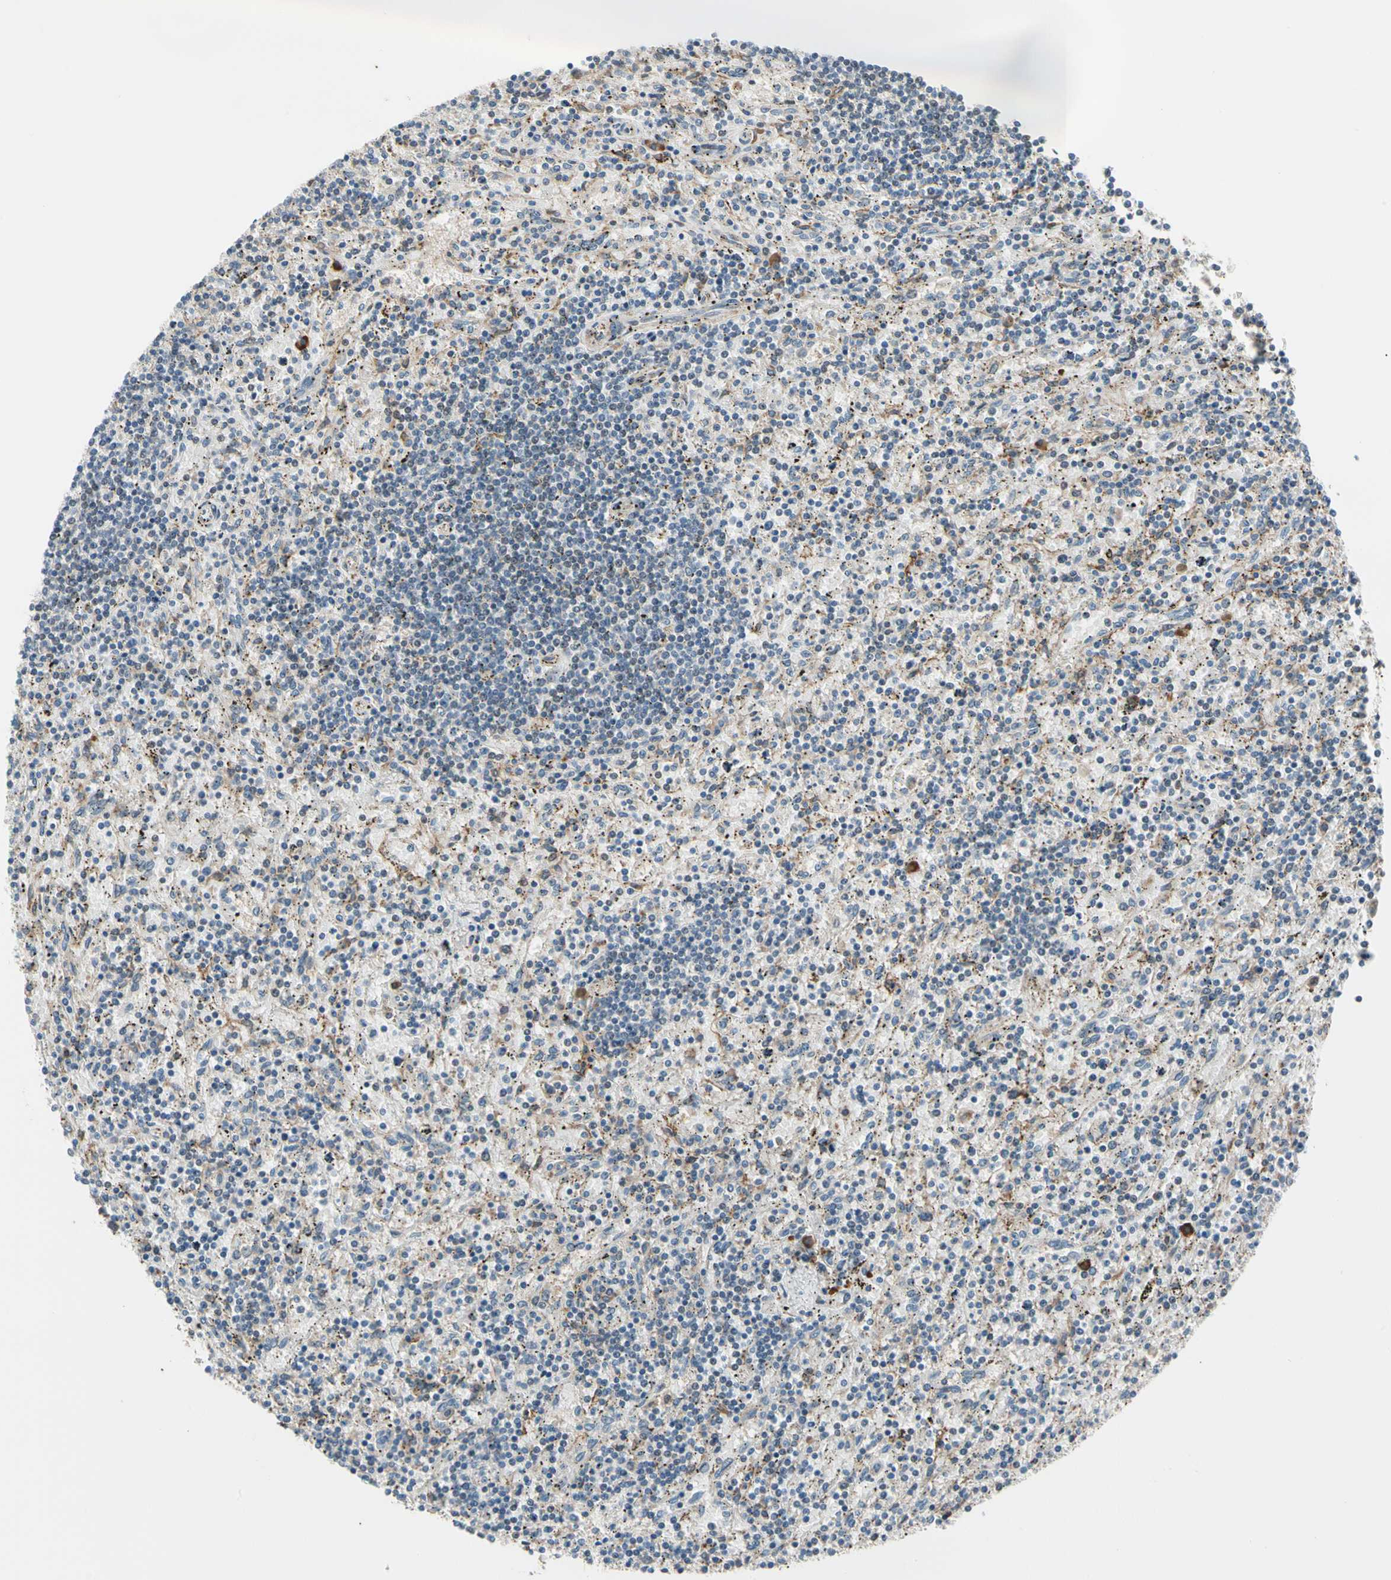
{"staining": {"intensity": "weak", "quantity": "<25%", "location": "cytoplasmic/membranous"}, "tissue": "lymphoma", "cell_type": "Tumor cells", "image_type": "cancer", "snomed": [{"axis": "morphology", "description": "Malignant lymphoma, non-Hodgkin's type, Low grade"}, {"axis": "topography", "description": "Spleen"}], "caption": "Protein analysis of low-grade malignant lymphoma, non-Hodgkin's type reveals no significant staining in tumor cells.", "gene": "LIMK2", "patient": {"sex": "male", "age": 76}}